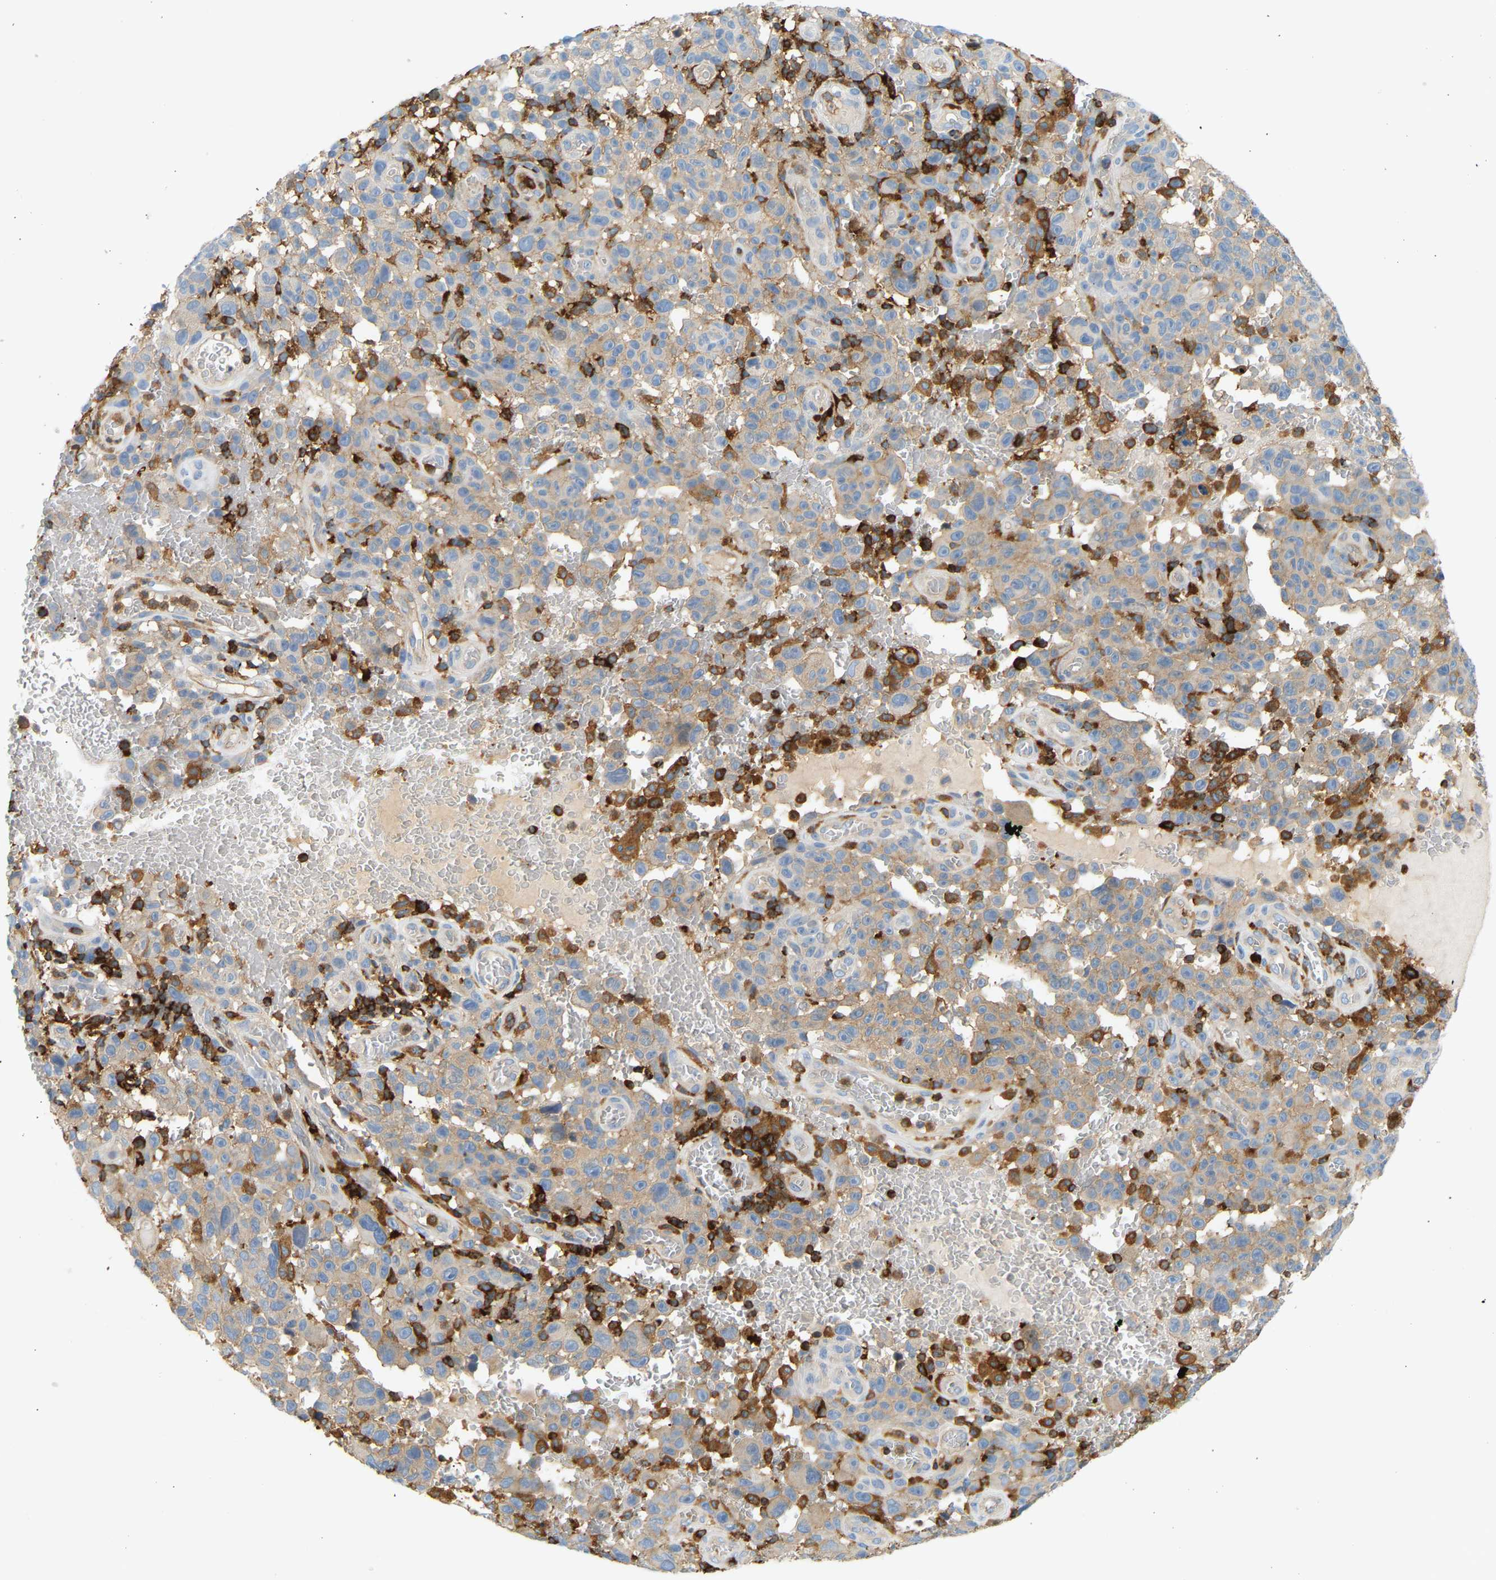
{"staining": {"intensity": "weak", "quantity": "25%-75%", "location": "cytoplasmic/membranous"}, "tissue": "melanoma", "cell_type": "Tumor cells", "image_type": "cancer", "snomed": [{"axis": "morphology", "description": "Malignant melanoma, NOS"}, {"axis": "topography", "description": "Skin"}], "caption": "Immunohistochemistry (IHC) micrograph of malignant melanoma stained for a protein (brown), which exhibits low levels of weak cytoplasmic/membranous expression in approximately 25%-75% of tumor cells.", "gene": "FNBP1", "patient": {"sex": "female", "age": 82}}